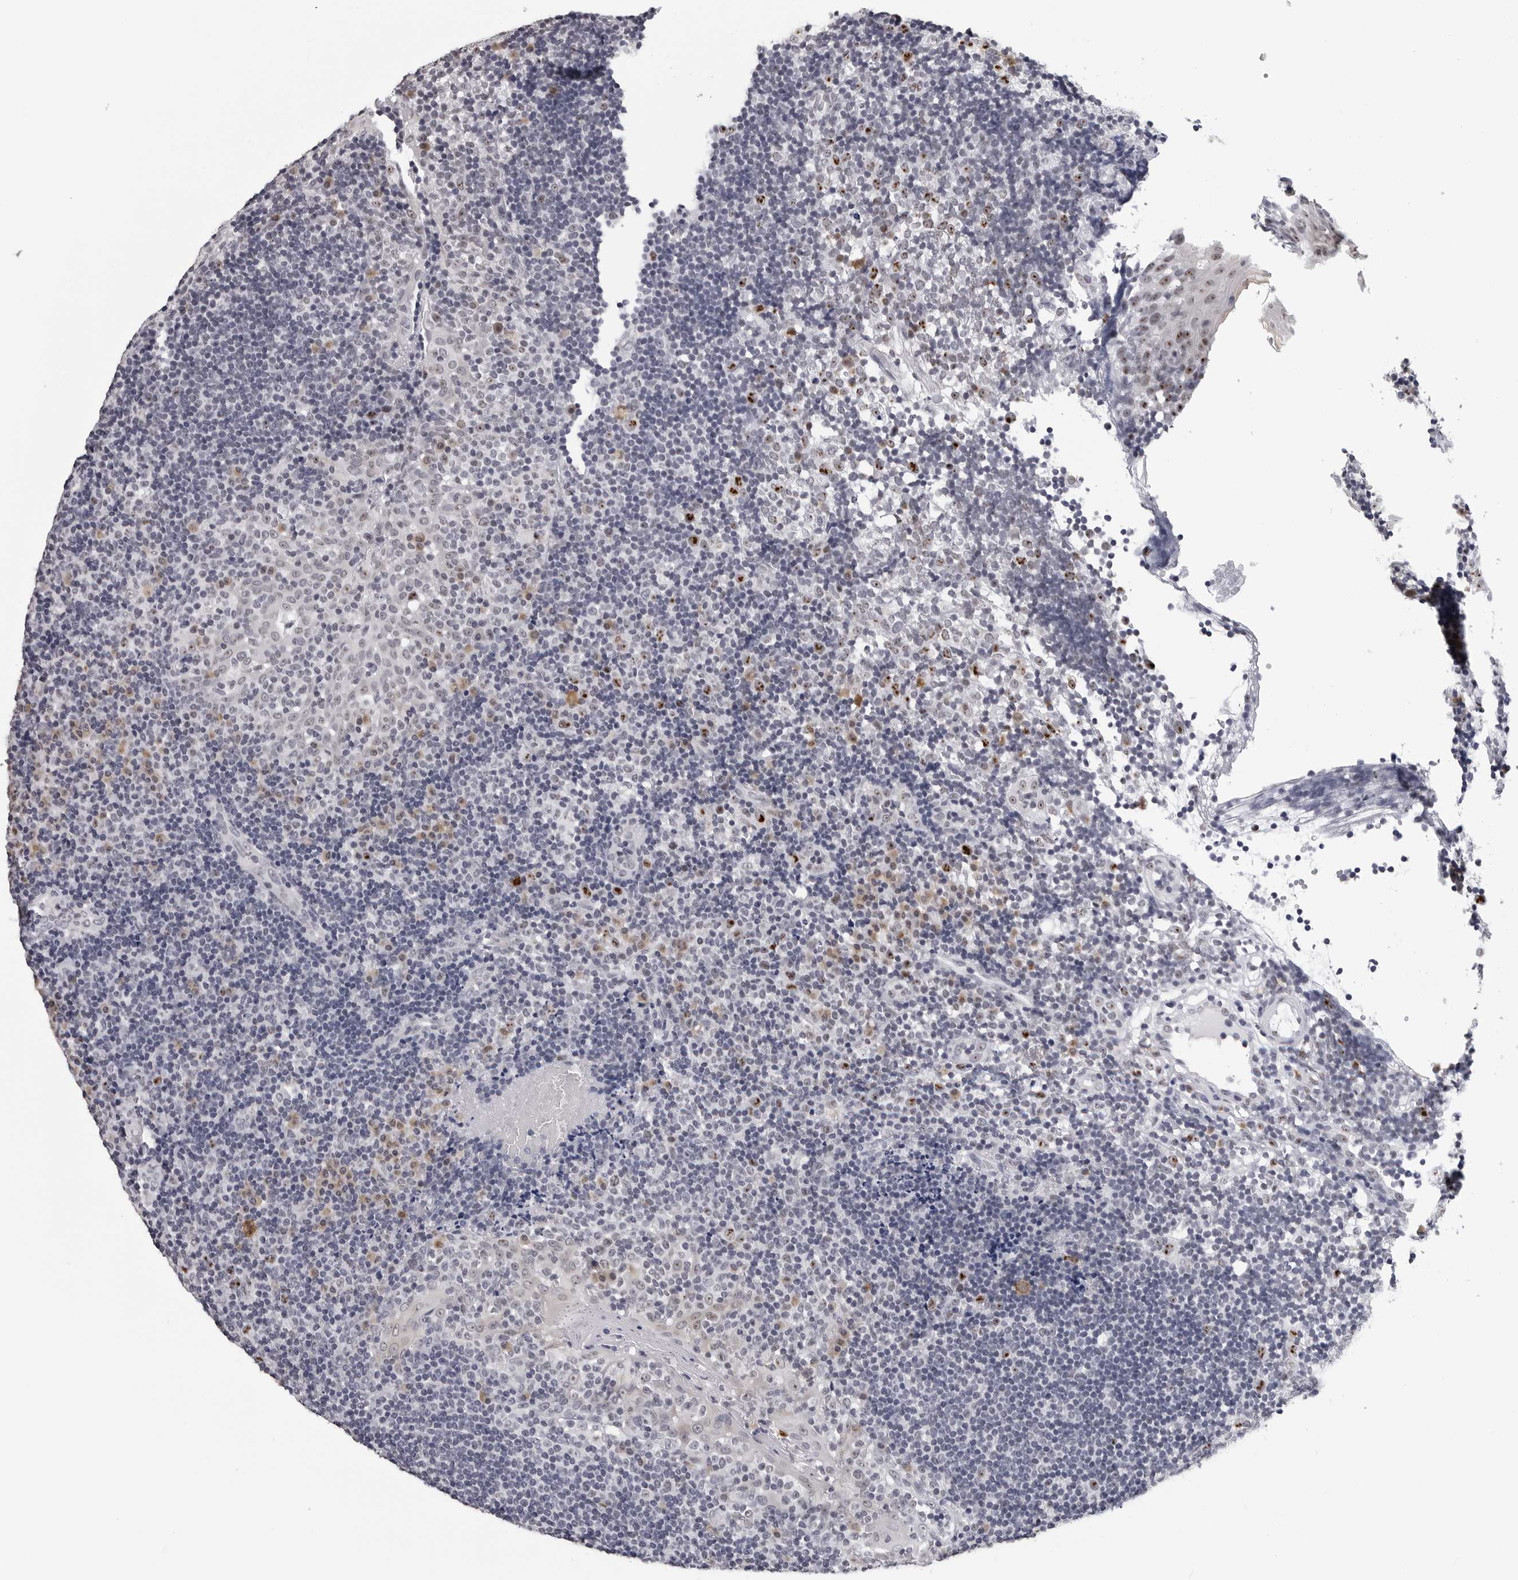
{"staining": {"intensity": "moderate", "quantity": "<25%", "location": "nuclear"}, "tissue": "tonsil", "cell_type": "Germinal center cells", "image_type": "normal", "snomed": [{"axis": "morphology", "description": "Normal tissue, NOS"}, {"axis": "topography", "description": "Tonsil"}], "caption": "Tonsil was stained to show a protein in brown. There is low levels of moderate nuclear positivity in approximately <25% of germinal center cells. Using DAB (brown) and hematoxylin (blue) stains, captured at high magnification using brightfield microscopy.", "gene": "GNL2", "patient": {"sex": "female", "age": 40}}